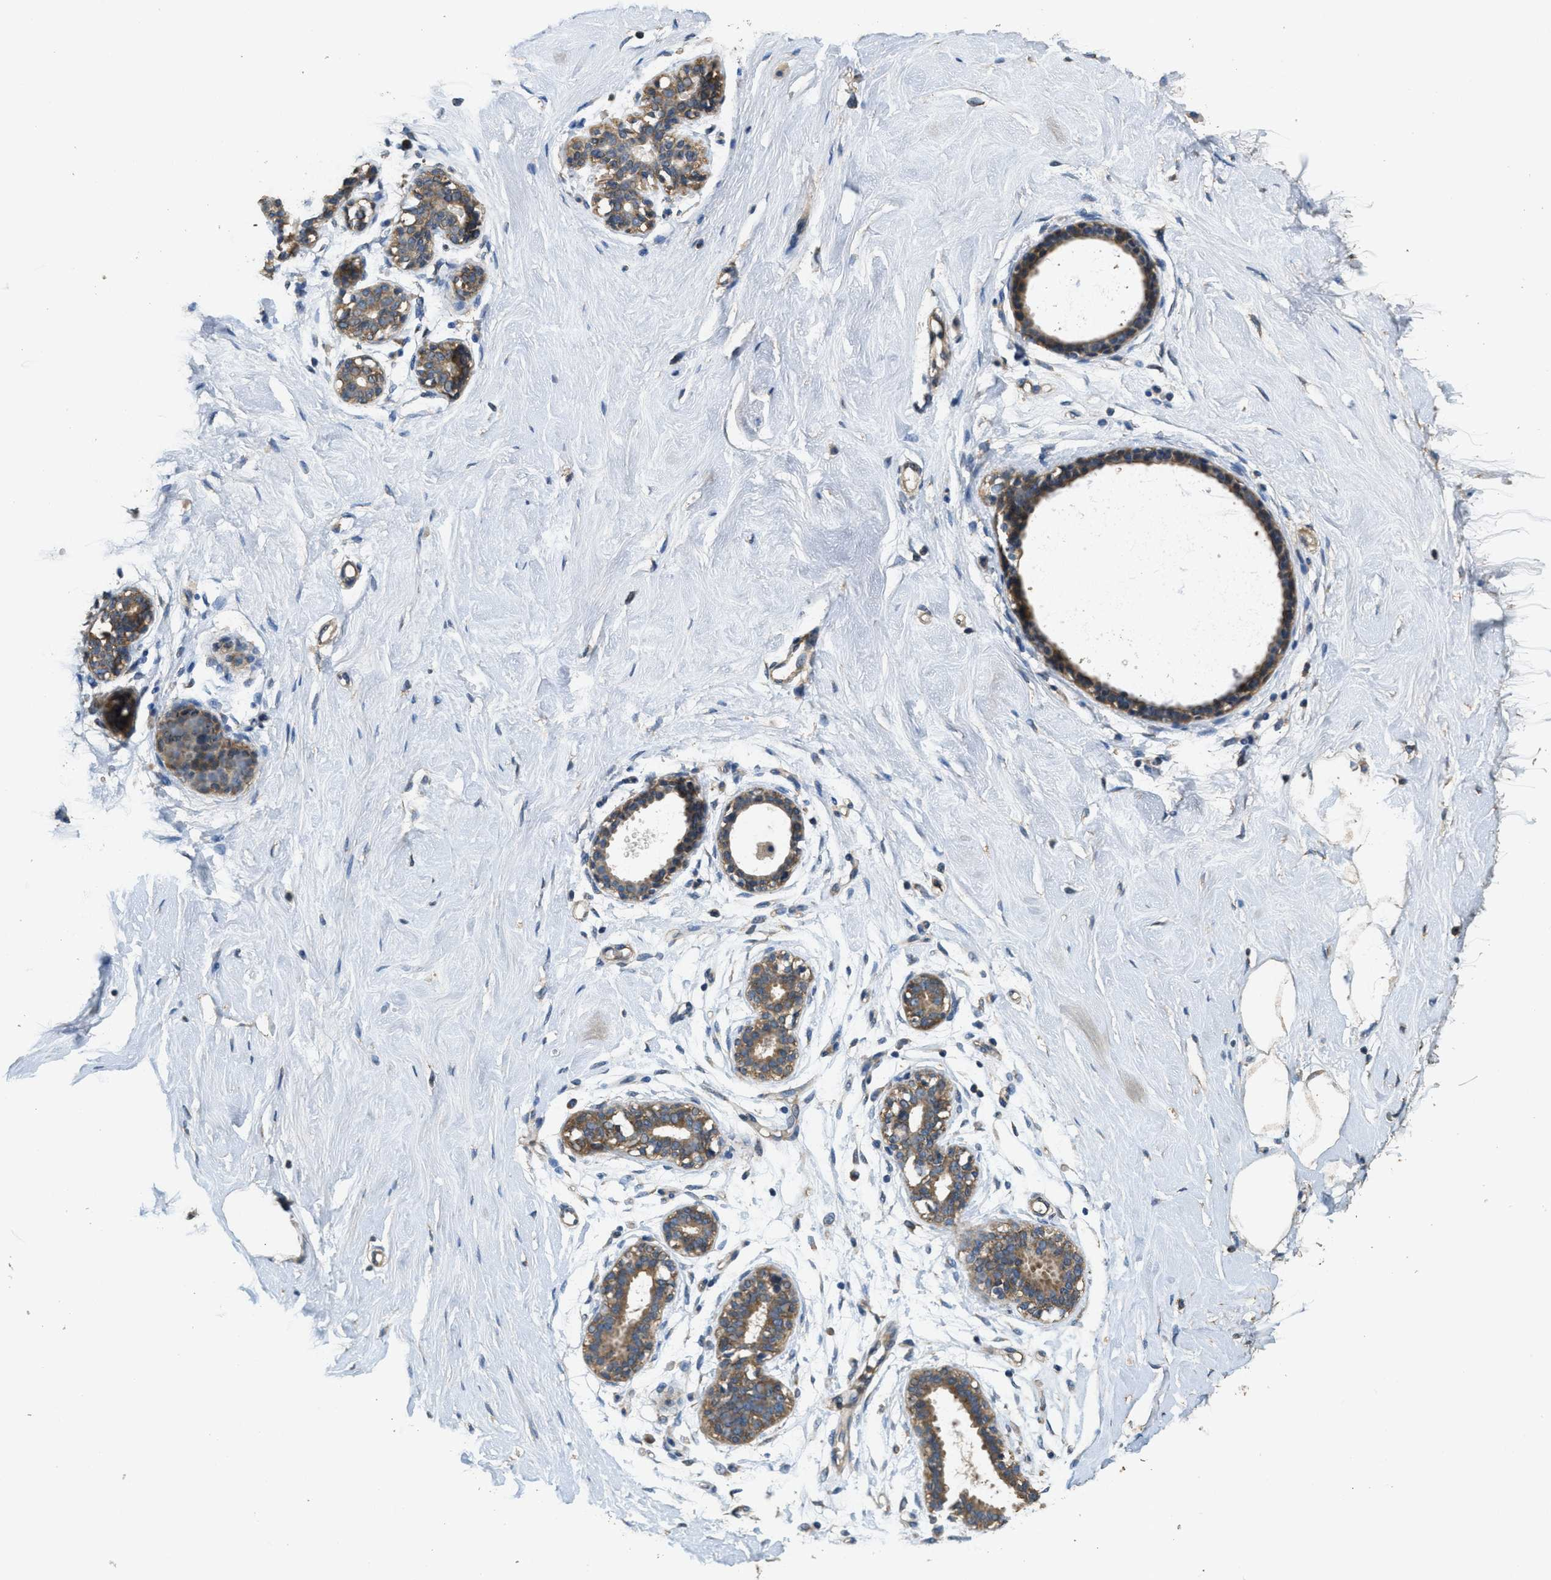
{"staining": {"intensity": "negative", "quantity": "none", "location": "none"}, "tissue": "breast", "cell_type": "Adipocytes", "image_type": "normal", "snomed": [{"axis": "morphology", "description": "Normal tissue, NOS"}, {"axis": "topography", "description": "Breast"}], "caption": "Adipocytes are negative for brown protein staining in normal breast. (DAB (3,3'-diaminobenzidine) immunohistochemistry with hematoxylin counter stain).", "gene": "THBS2", "patient": {"sex": "female", "age": 23}}